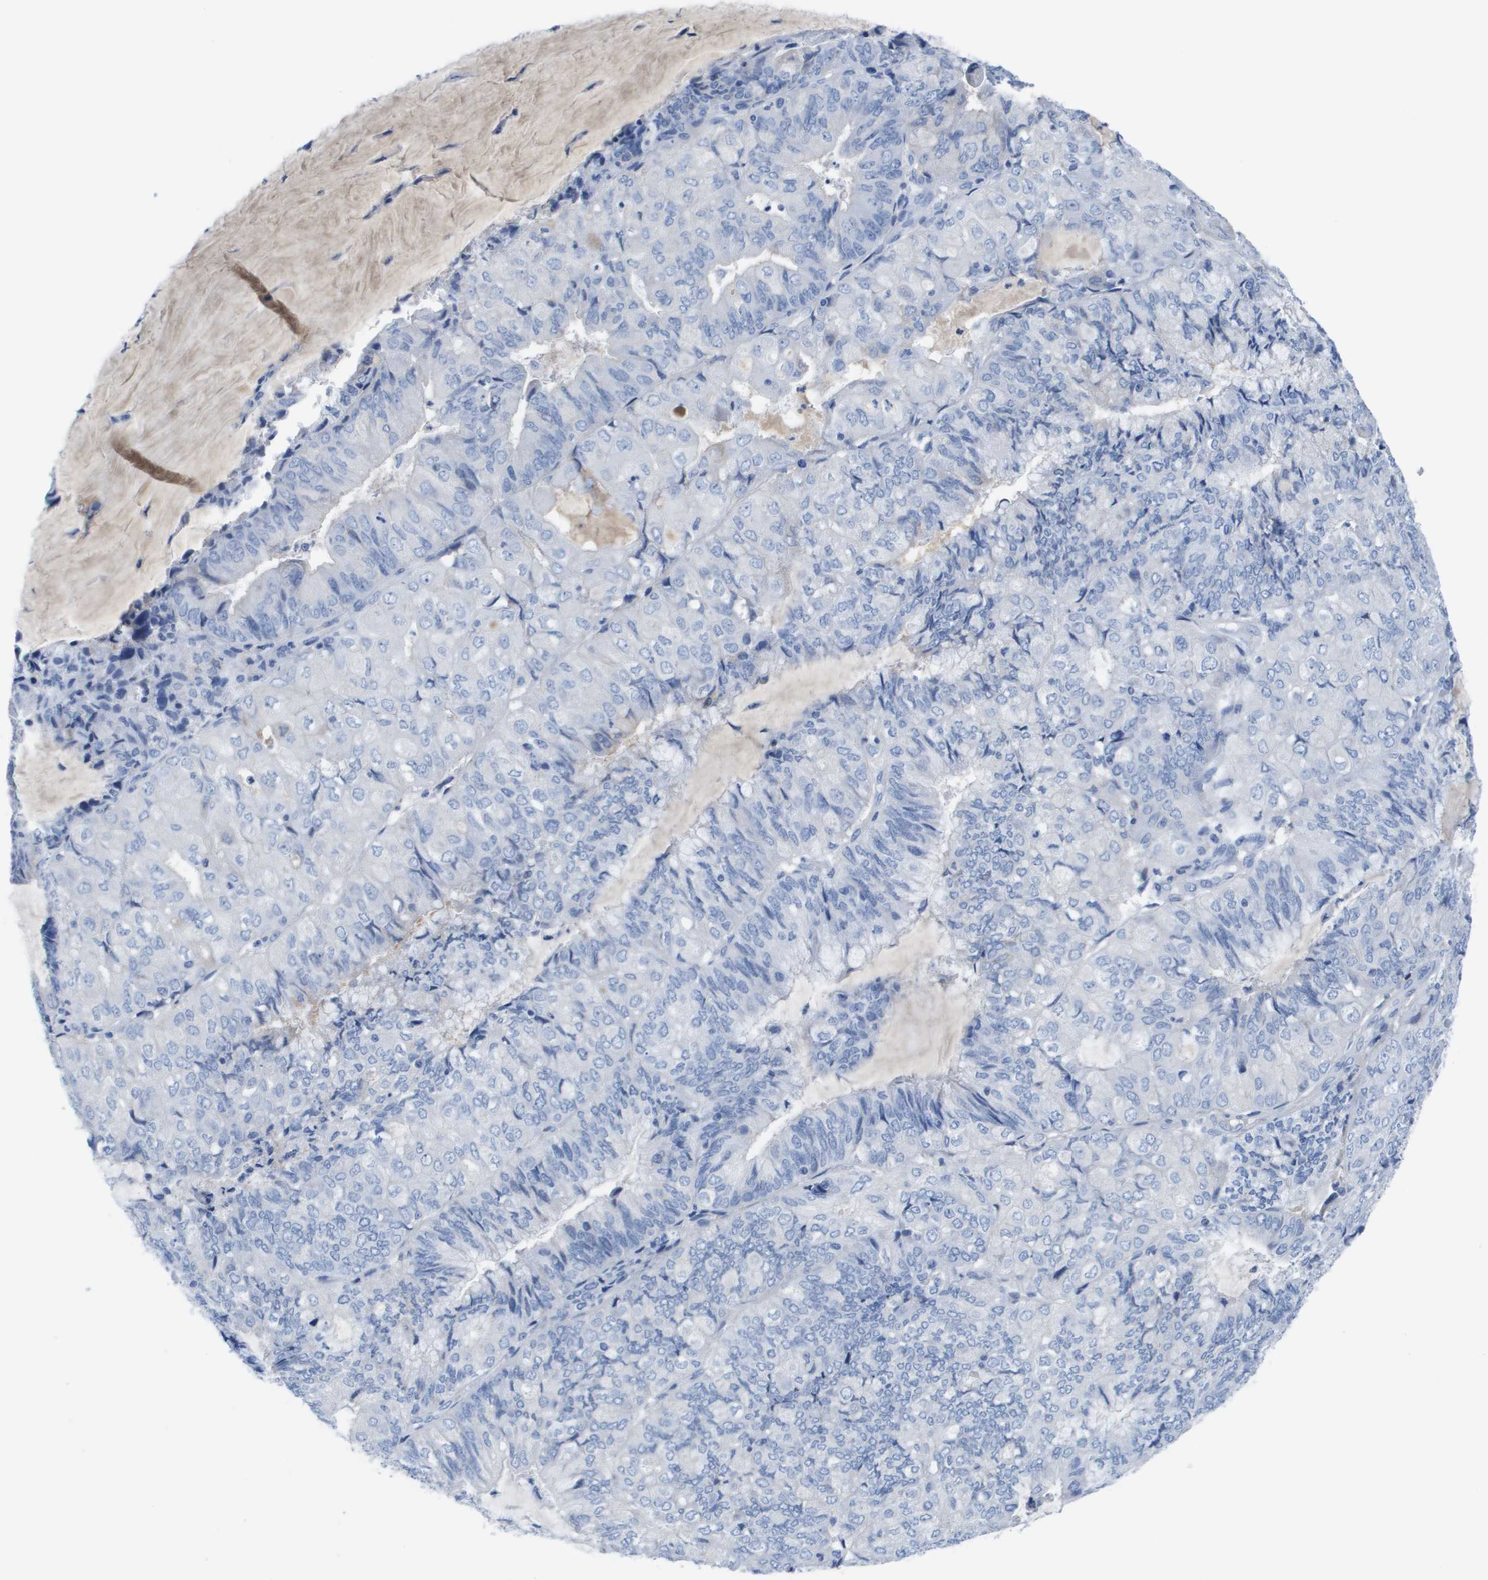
{"staining": {"intensity": "negative", "quantity": "none", "location": "none"}, "tissue": "endometrial cancer", "cell_type": "Tumor cells", "image_type": "cancer", "snomed": [{"axis": "morphology", "description": "Adenocarcinoma, NOS"}, {"axis": "topography", "description": "Endometrium"}], "caption": "Immunohistochemical staining of human endometrial cancer exhibits no significant staining in tumor cells.", "gene": "APOA1", "patient": {"sex": "female", "age": 81}}